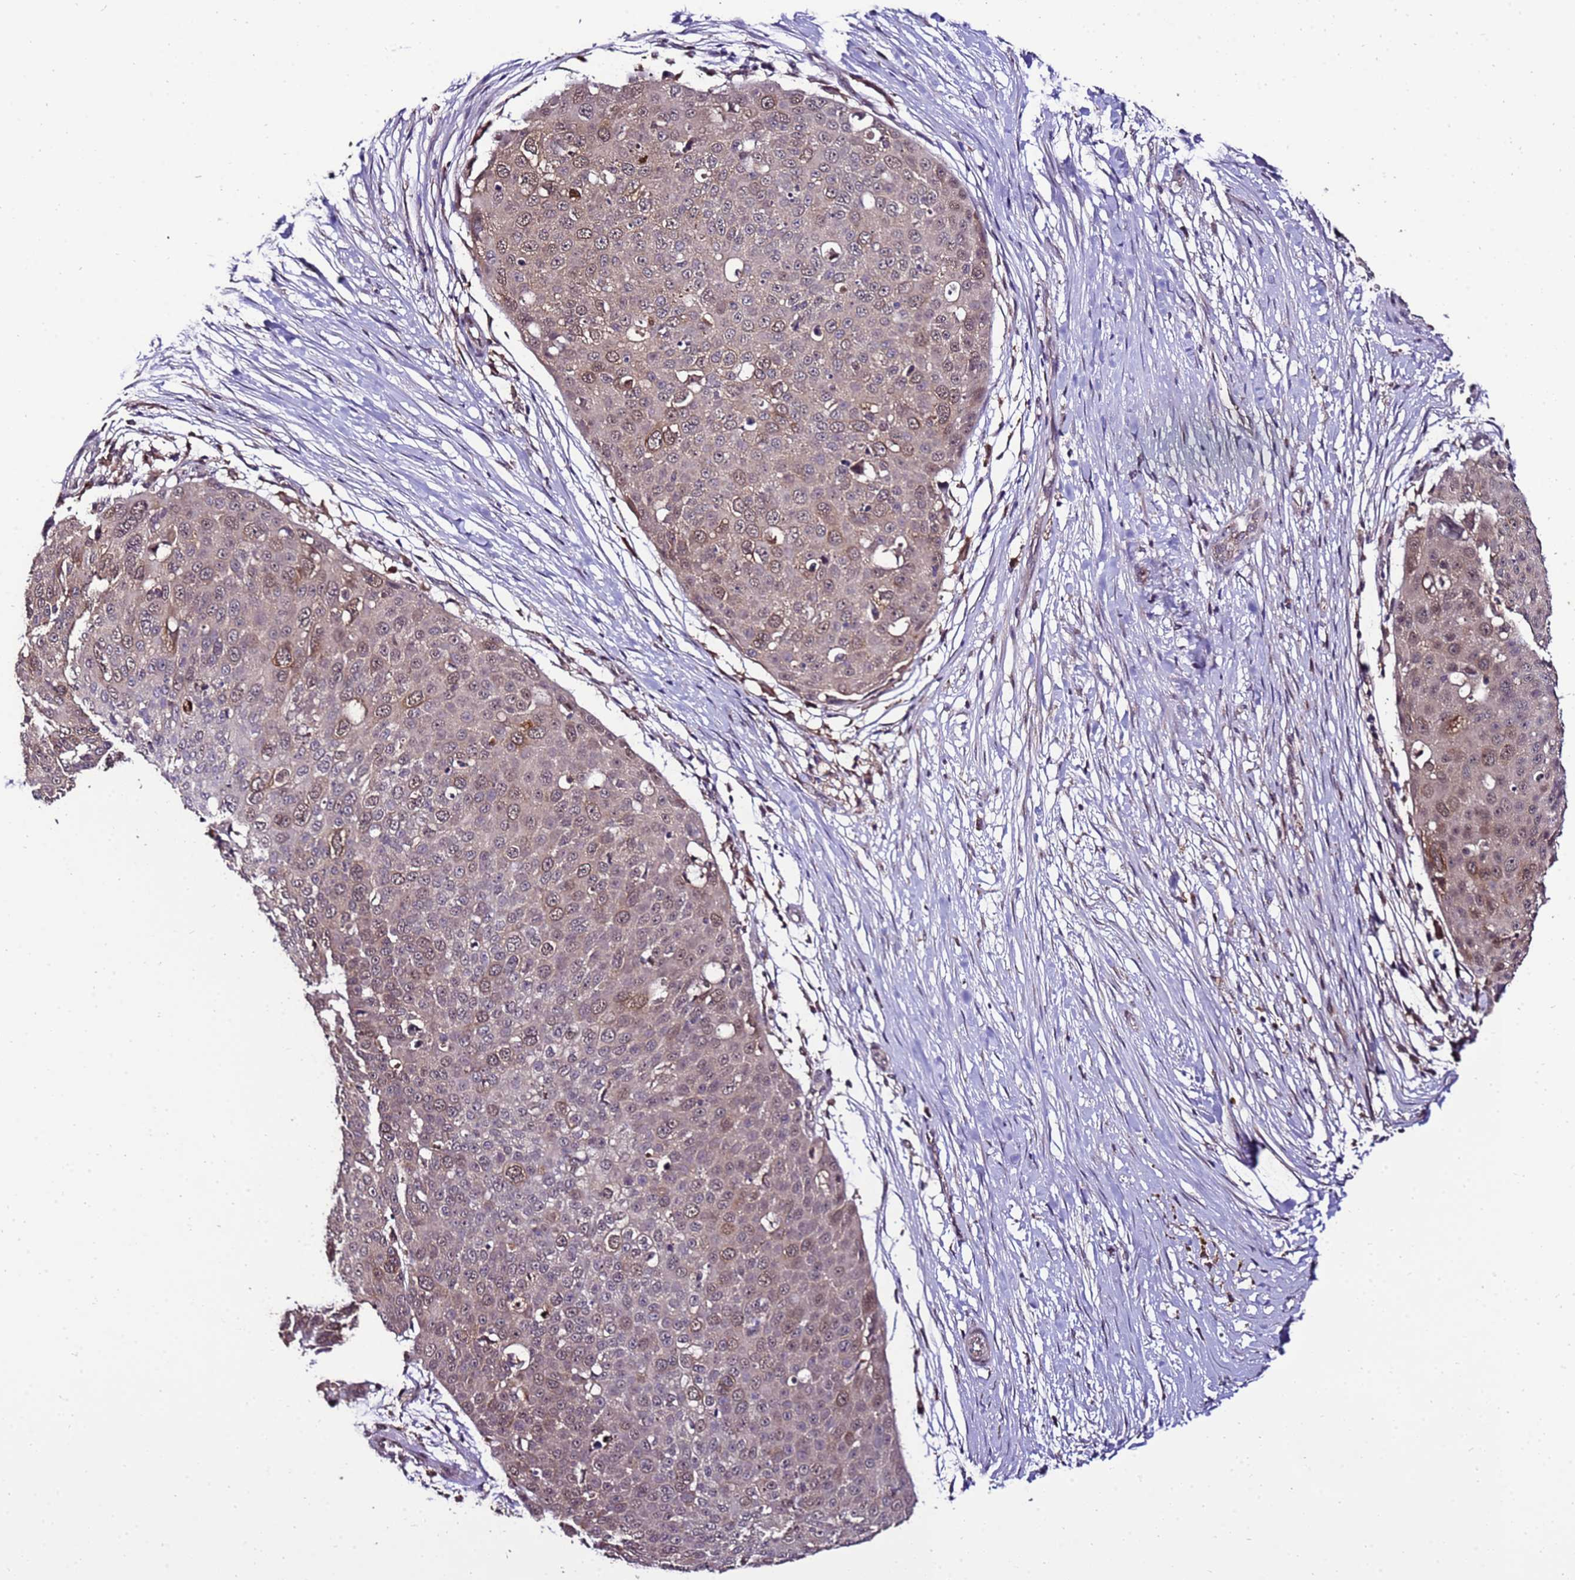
{"staining": {"intensity": "moderate", "quantity": "<25%", "location": "cytoplasmic/membranous,nuclear"}, "tissue": "skin cancer", "cell_type": "Tumor cells", "image_type": "cancer", "snomed": [{"axis": "morphology", "description": "Squamous cell carcinoma, NOS"}, {"axis": "topography", "description": "Skin"}], "caption": "Skin squamous cell carcinoma tissue exhibits moderate cytoplasmic/membranous and nuclear positivity in about <25% of tumor cells, visualized by immunohistochemistry.", "gene": "ZNF329", "patient": {"sex": "male", "age": 71}}